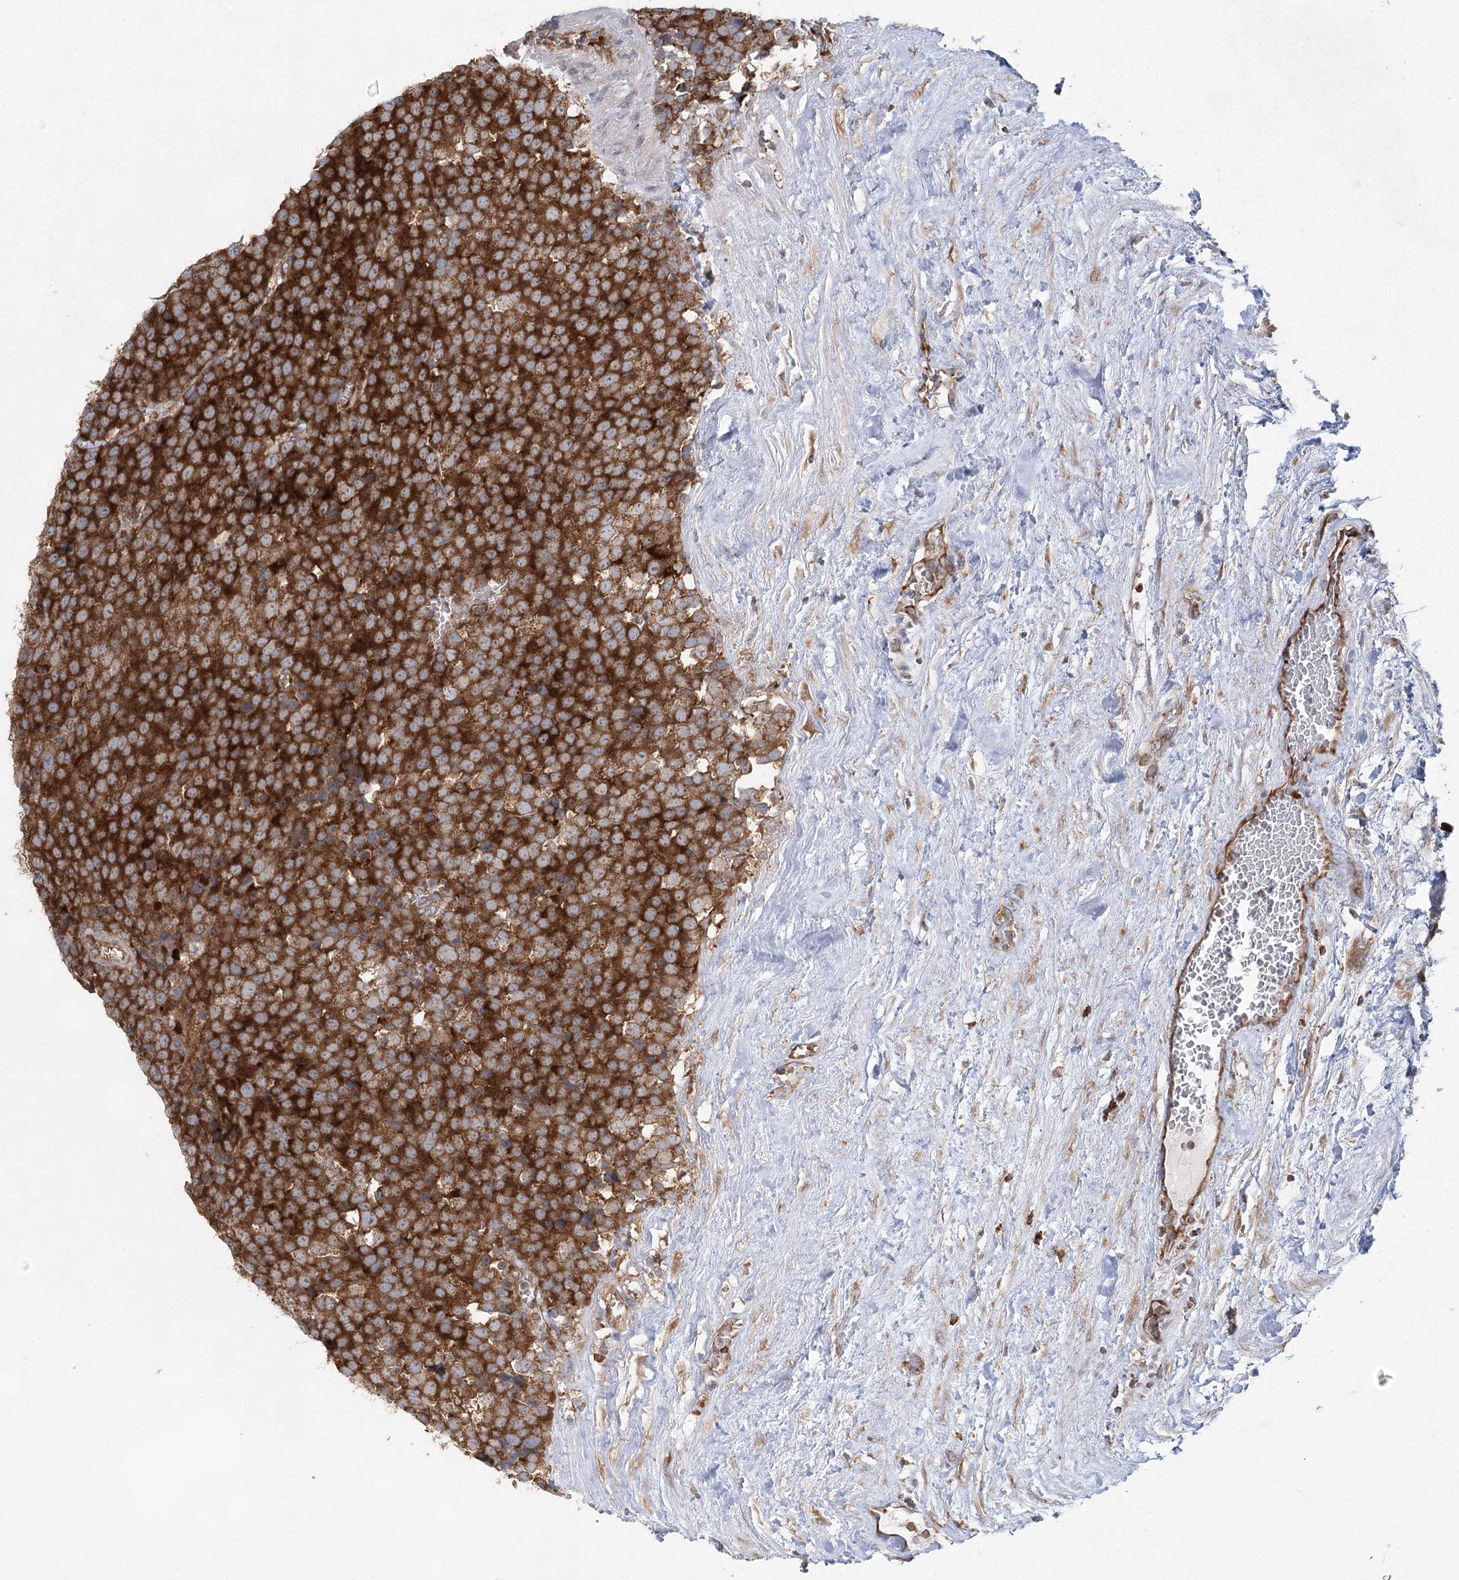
{"staining": {"intensity": "strong", "quantity": ">75%", "location": "cytoplasmic/membranous"}, "tissue": "testis cancer", "cell_type": "Tumor cells", "image_type": "cancer", "snomed": [{"axis": "morphology", "description": "Seminoma, NOS"}, {"axis": "topography", "description": "Testis"}], "caption": "DAB immunohistochemical staining of testis cancer exhibits strong cytoplasmic/membranous protein positivity in approximately >75% of tumor cells.", "gene": "EIF3A", "patient": {"sex": "male", "age": 71}}